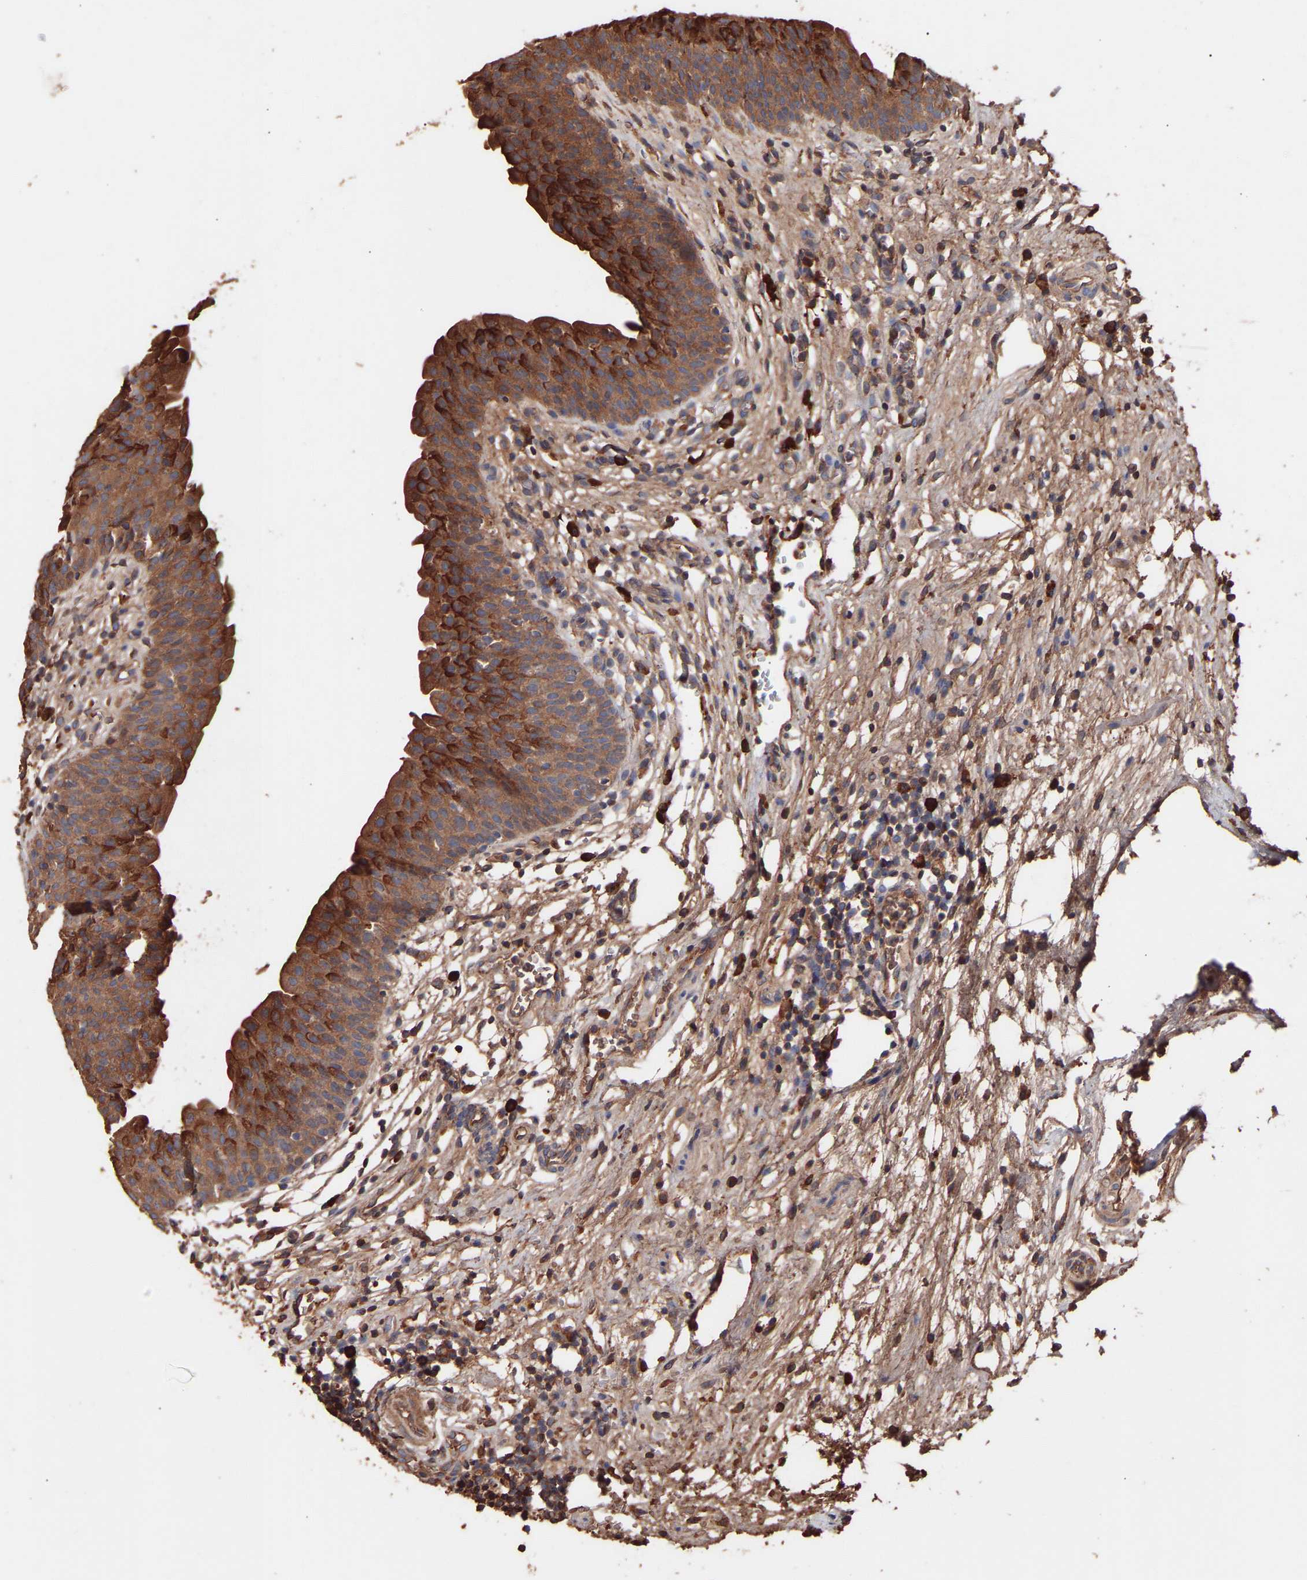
{"staining": {"intensity": "strong", "quantity": ">75%", "location": "cytoplasmic/membranous"}, "tissue": "urinary bladder", "cell_type": "Urothelial cells", "image_type": "normal", "snomed": [{"axis": "morphology", "description": "Normal tissue, NOS"}, {"axis": "topography", "description": "Urinary bladder"}], "caption": "The photomicrograph displays immunohistochemical staining of benign urinary bladder. There is strong cytoplasmic/membranous positivity is appreciated in about >75% of urothelial cells.", "gene": "TMEM268", "patient": {"sex": "male", "age": 37}}